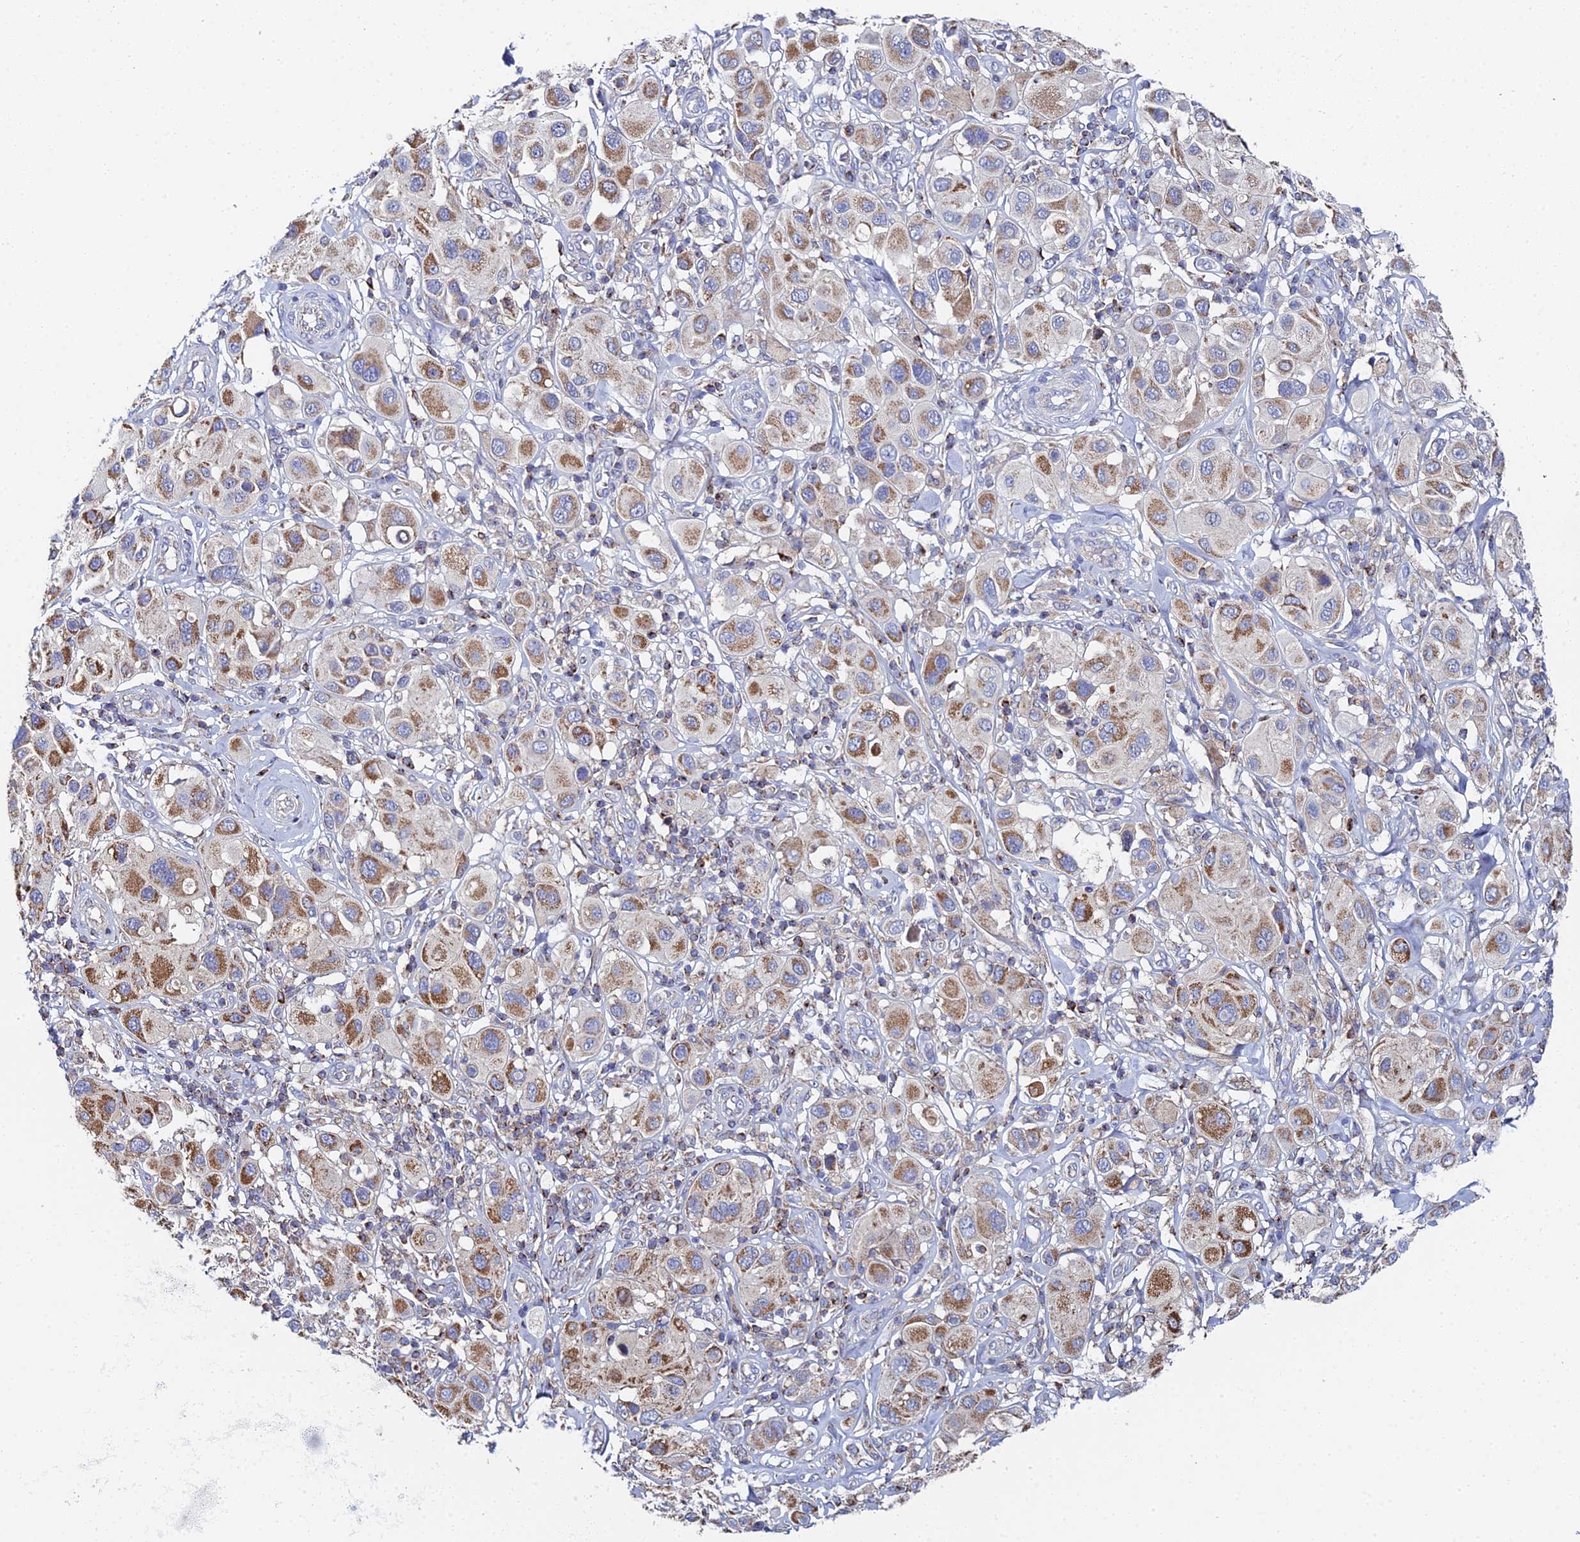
{"staining": {"intensity": "moderate", "quantity": ">75%", "location": "cytoplasmic/membranous"}, "tissue": "melanoma", "cell_type": "Tumor cells", "image_type": "cancer", "snomed": [{"axis": "morphology", "description": "Malignant melanoma, Metastatic site"}, {"axis": "topography", "description": "Skin"}], "caption": "Immunohistochemical staining of melanoma displays medium levels of moderate cytoplasmic/membranous protein expression in approximately >75% of tumor cells.", "gene": "SPOCK2", "patient": {"sex": "male", "age": 41}}